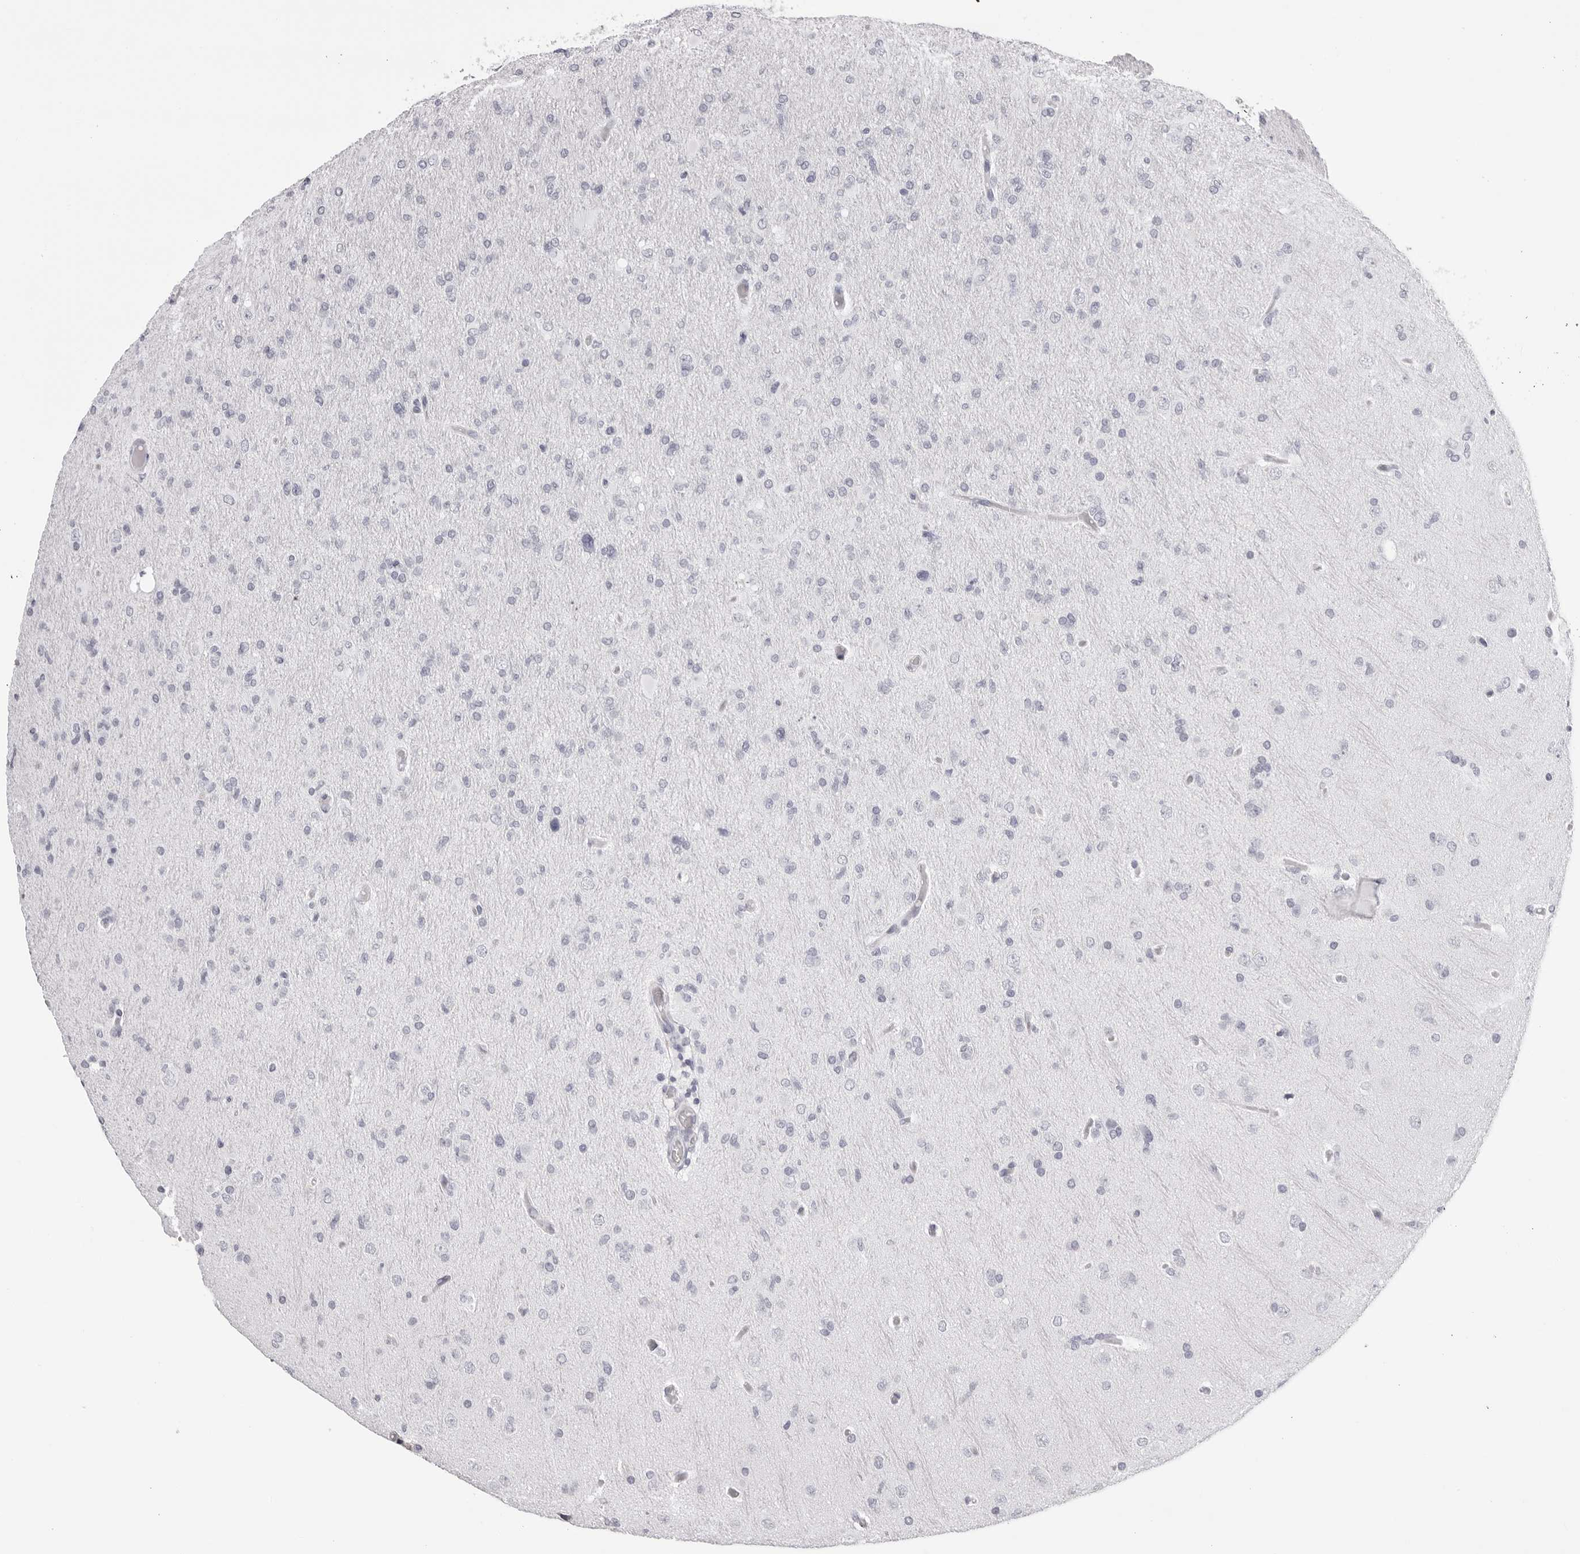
{"staining": {"intensity": "negative", "quantity": "none", "location": "none"}, "tissue": "glioma", "cell_type": "Tumor cells", "image_type": "cancer", "snomed": [{"axis": "morphology", "description": "Glioma, malignant, High grade"}, {"axis": "topography", "description": "Cerebral cortex"}], "caption": "This photomicrograph is of glioma stained with immunohistochemistry to label a protein in brown with the nuclei are counter-stained blue. There is no expression in tumor cells.", "gene": "RHO", "patient": {"sex": "female", "age": 36}}